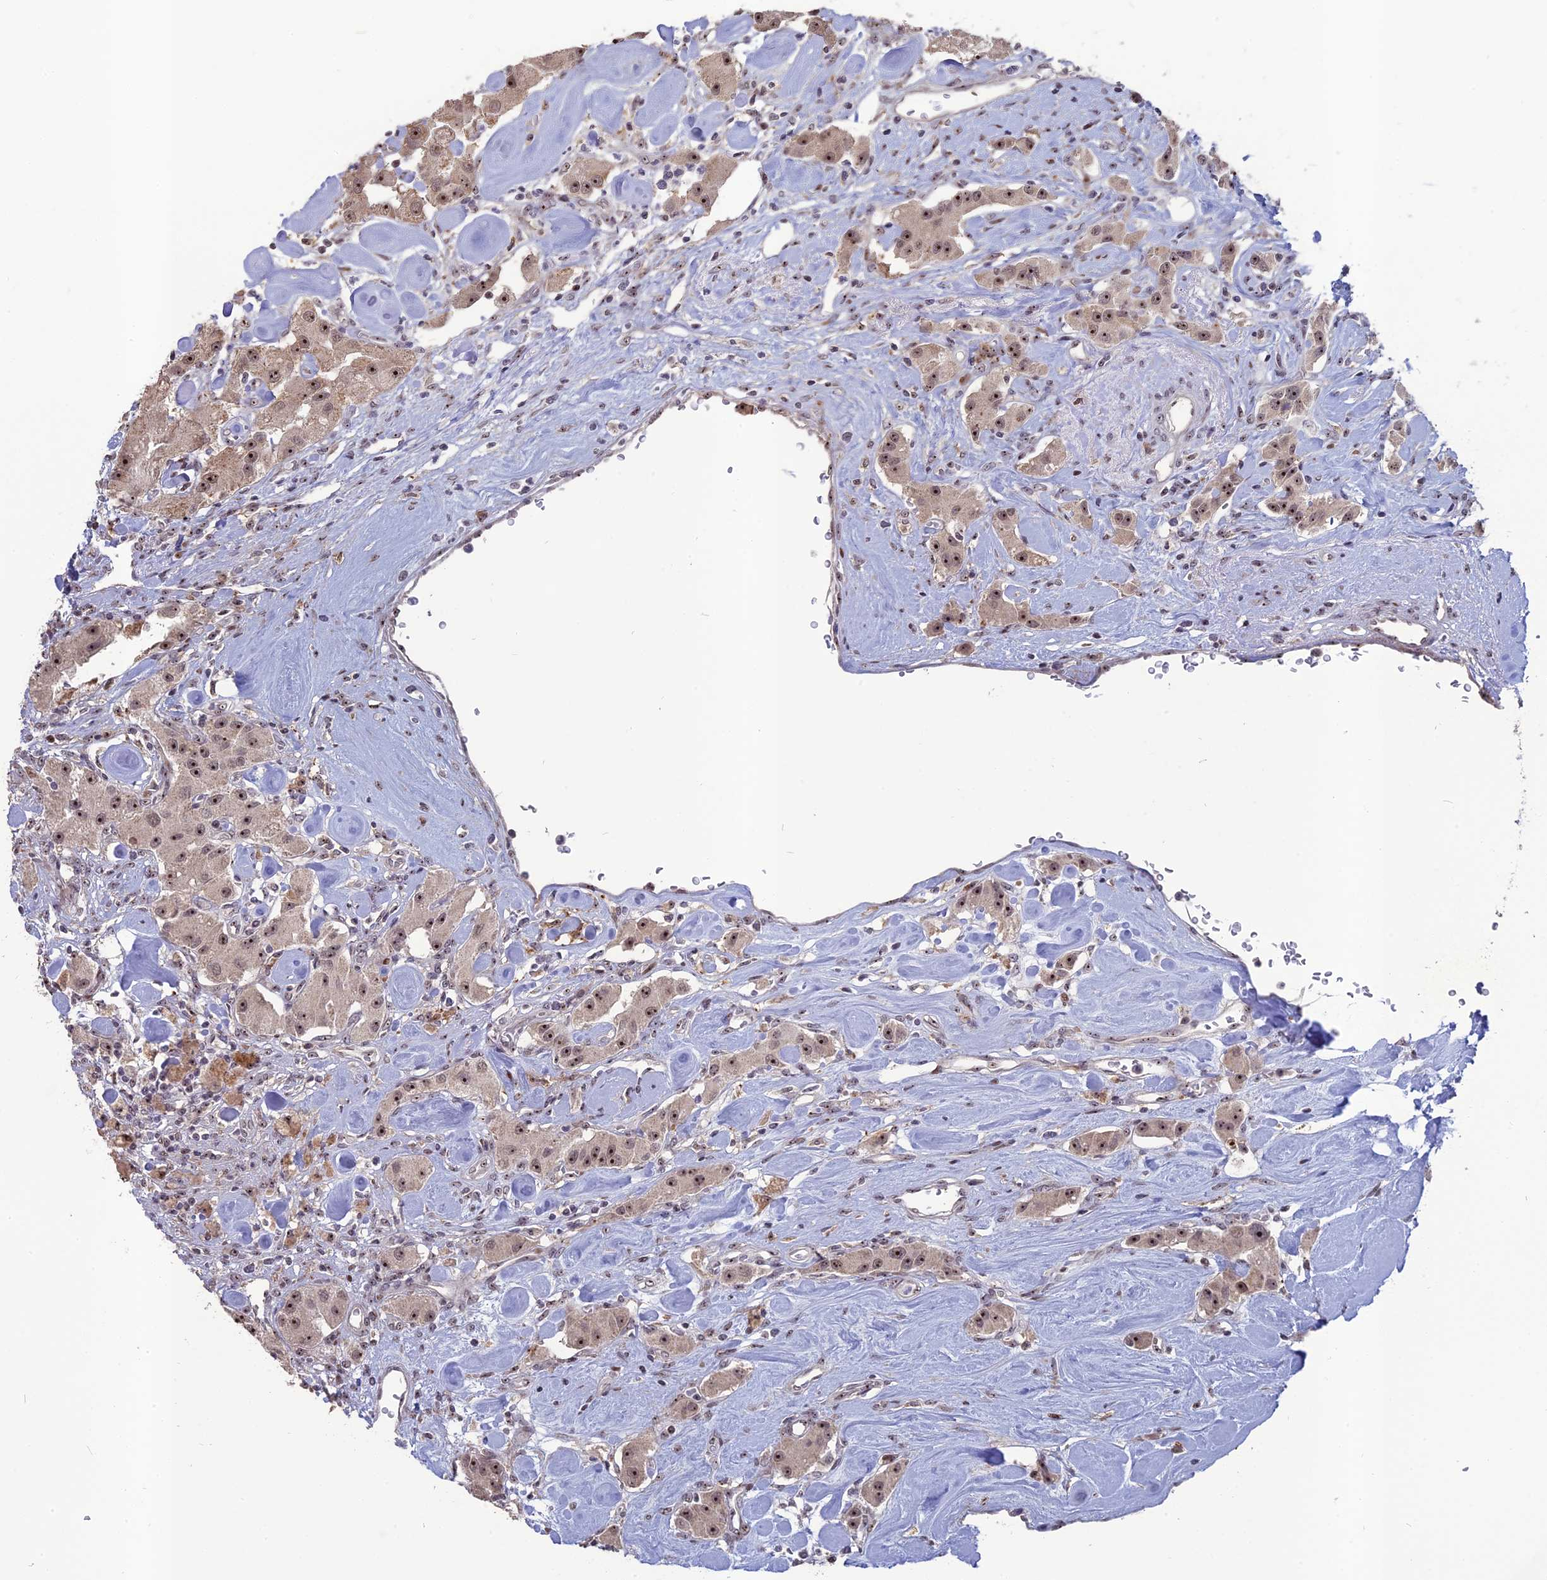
{"staining": {"intensity": "moderate", "quantity": ">75%", "location": "nuclear"}, "tissue": "carcinoid", "cell_type": "Tumor cells", "image_type": "cancer", "snomed": [{"axis": "morphology", "description": "Carcinoid, malignant, NOS"}, {"axis": "topography", "description": "Pancreas"}], "caption": "There is medium levels of moderate nuclear staining in tumor cells of carcinoid, as demonstrated by immunohistochemical staining (brown color).", "gene": "FAM131A", "patient": {"sex": "male", "age": 41}}